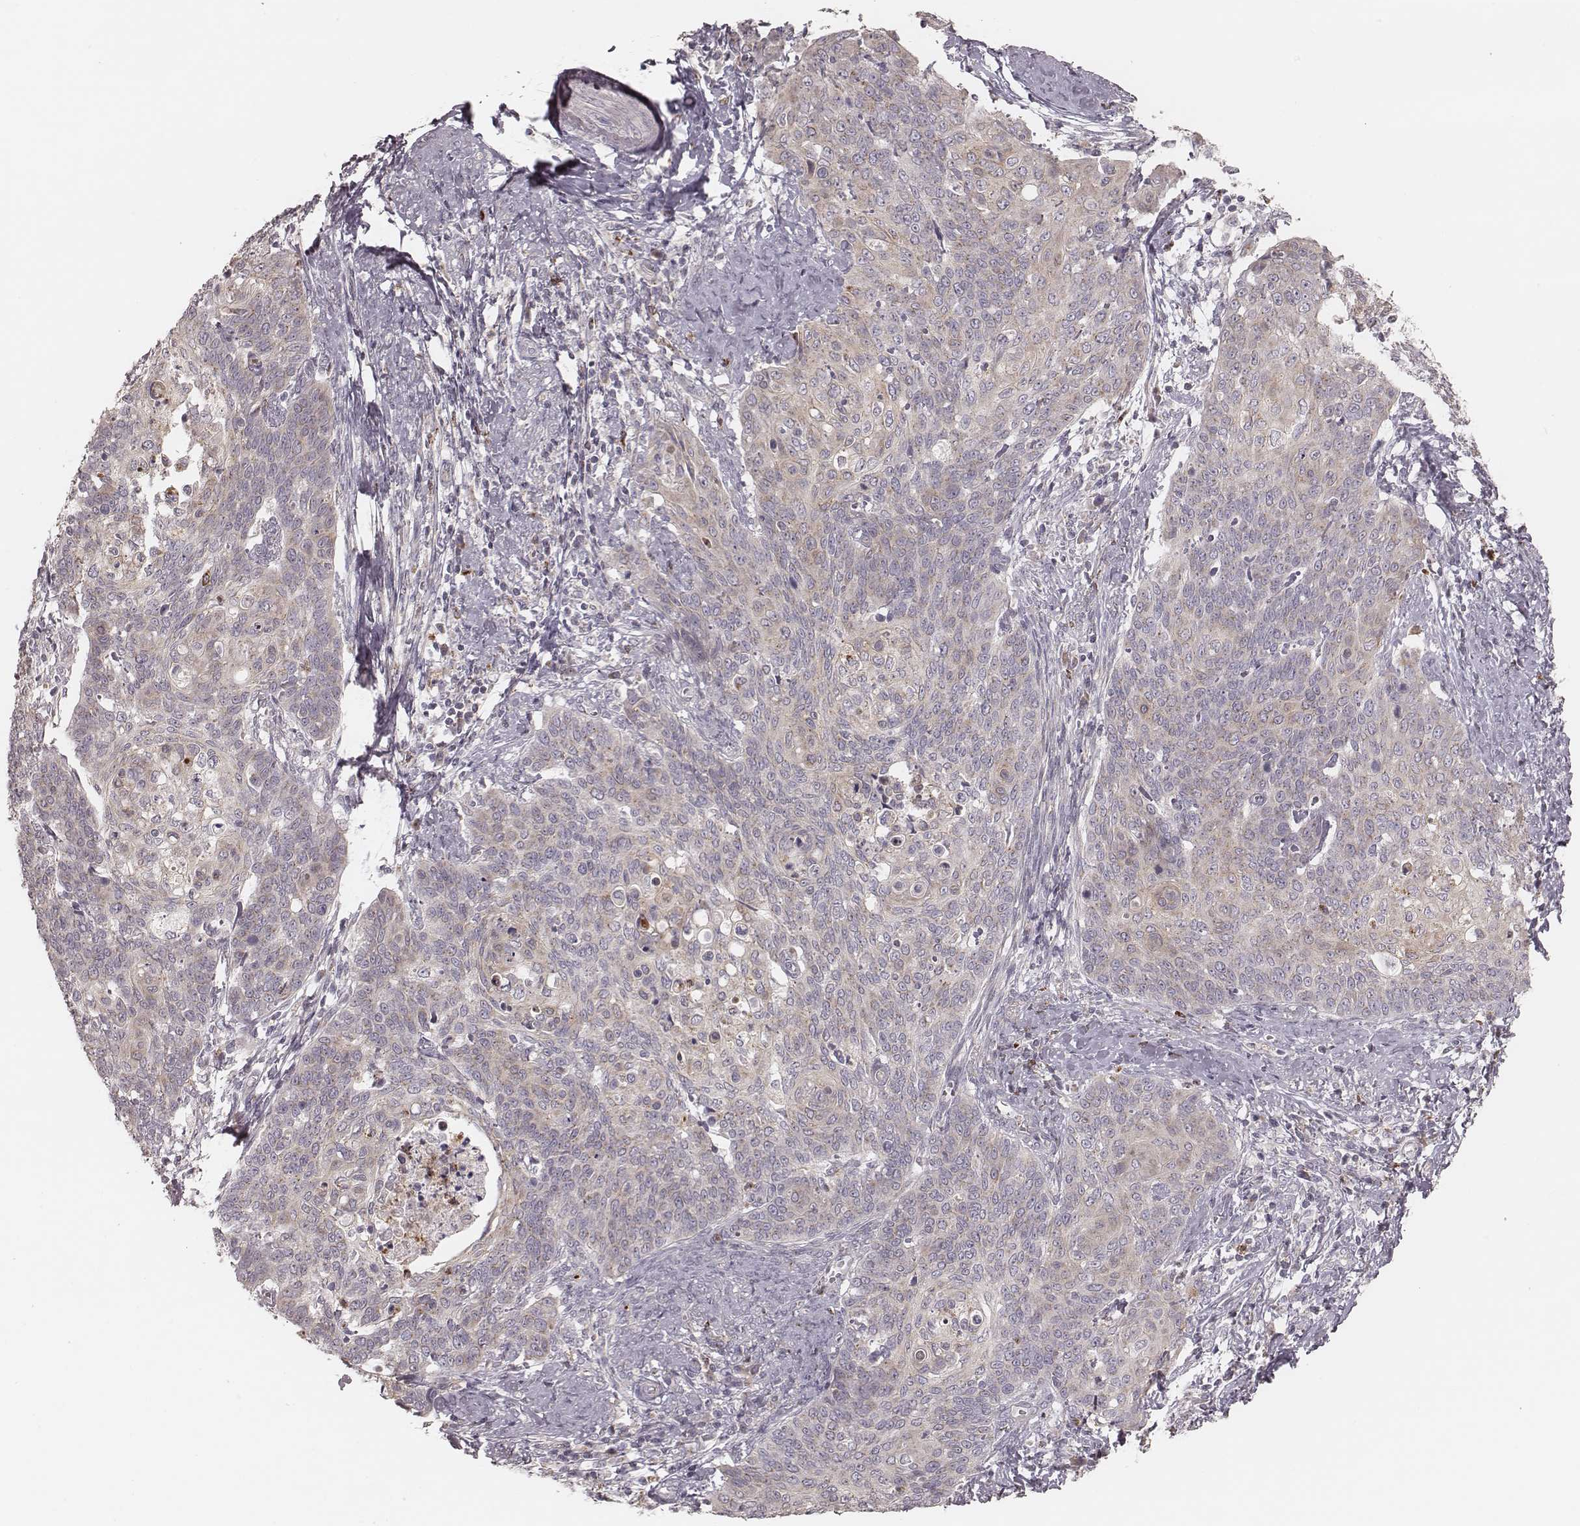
{"staining": {"intensity": "weak", "quantity": ">75%", "location": "cytoplasmic/membranous"}, "tissue": "cervical cancer", "cell_type": "Tumor cells", "image_type": "cancer", "snomed": [{"axis": "morphology", "description": "Normal tissue, NOS"}, {"axis": "morphology", "description": "Squamous cell carcinoma, NOS"}, {"axis": "topography", "description": "Cervix"}], "caption": "Weak cytoplasmic/membranous protein staining is present in about >75% of tumor cells in cervical cancer (squamous cell carcinoma). (DAB (3,3'-diaminobenzidine) IHC with brightfield microscopy, high magnification).", "gene": "ABCA7", "patient": {"sex": "female", "age": 39}}